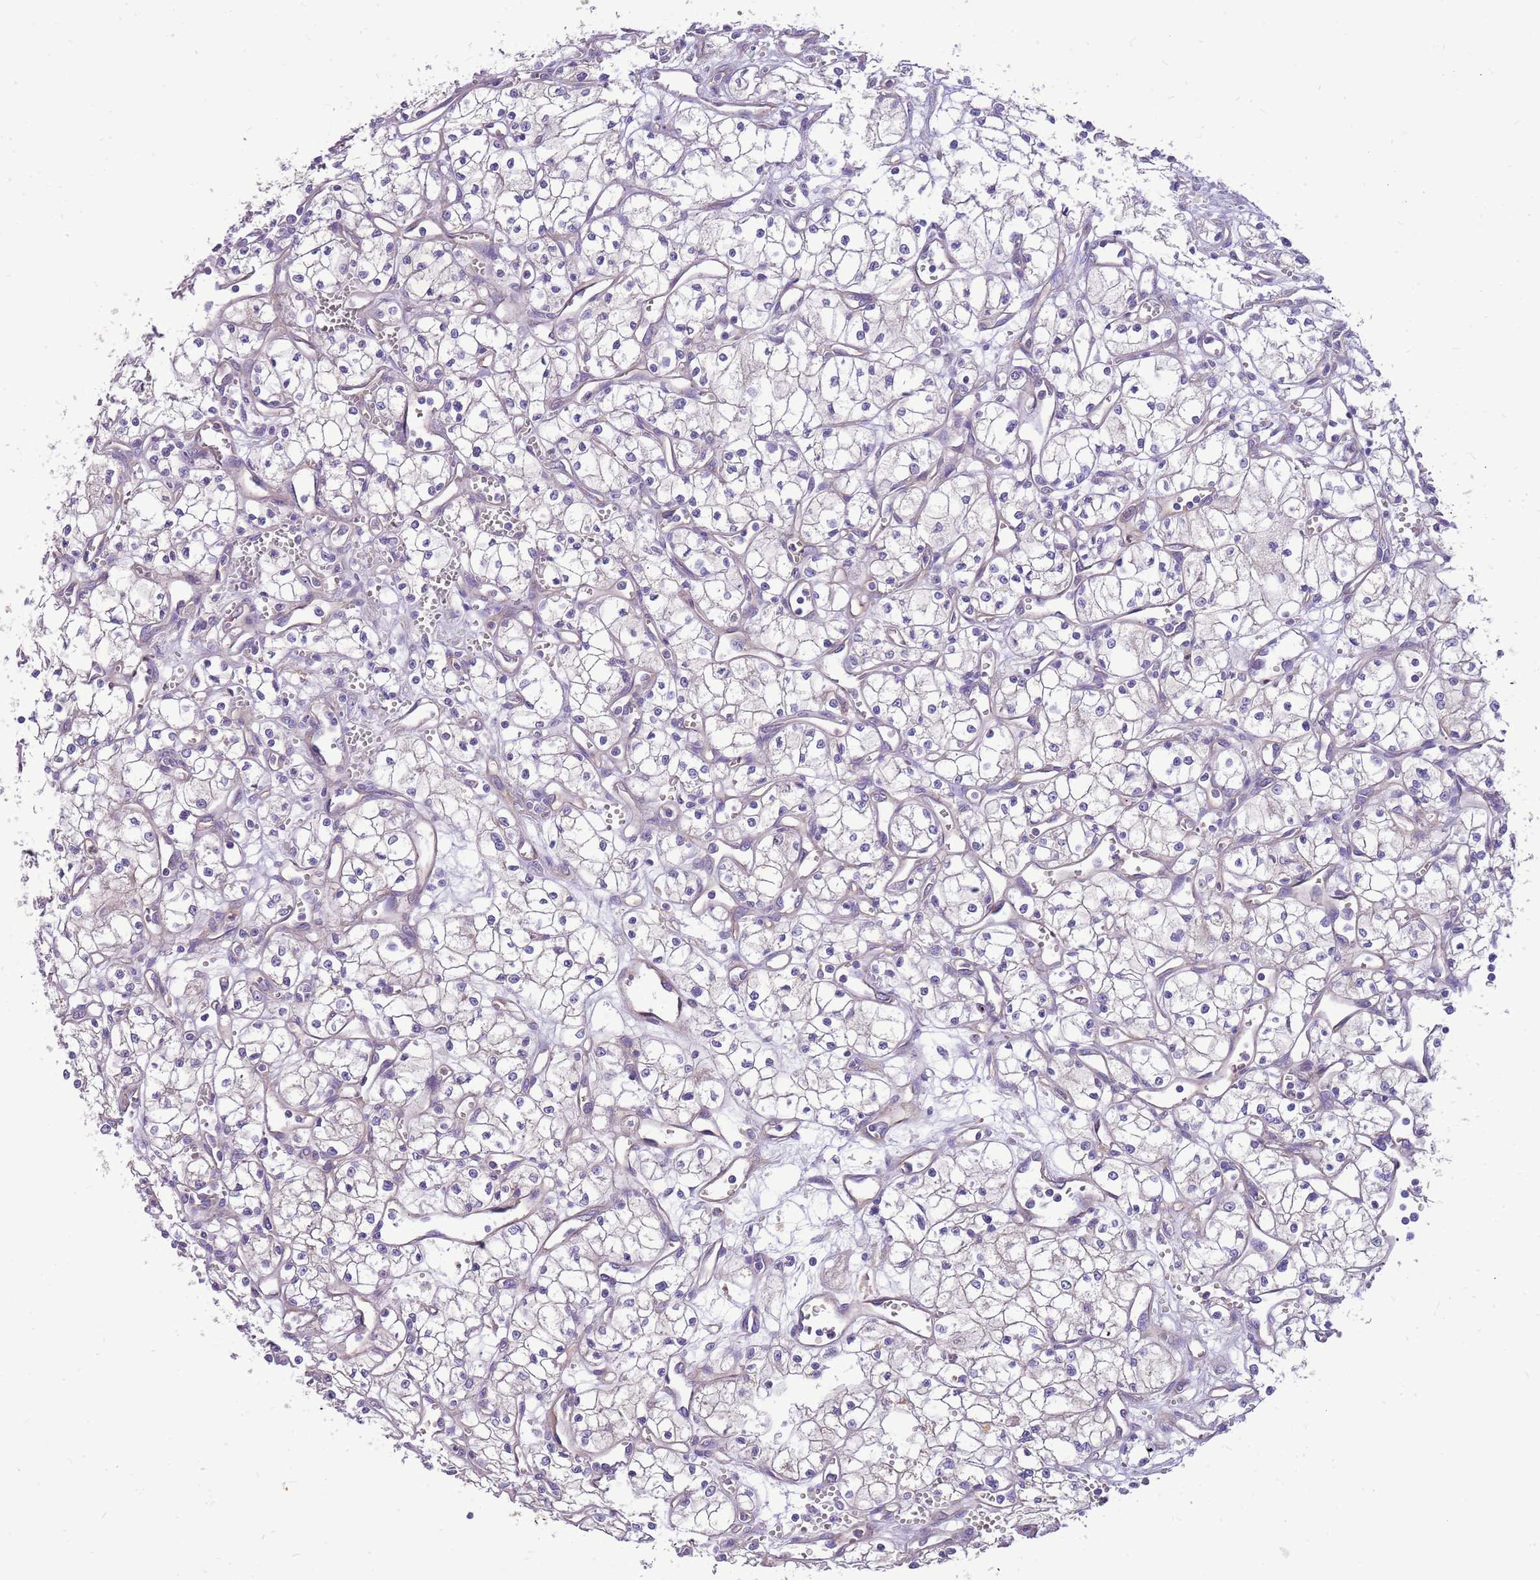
{"staining": {"intensity": "negative", "quantity": "none", "location": "none"}, "tissue": "renal cancer", "cell_type": "Tumor cells", "image_type": "cancer", "snomed": [{"axis": "morphology", "description": "Adenocarcinoma, NOS"}, {"axis": "topography", "description": "Kidney"}], "caption": "The photomicrograph shows no staining of tumor cells in renal cancer (adenocarcinoma).", "gene": "NTN4", "patient": {"sex": "male", "age": 59}}